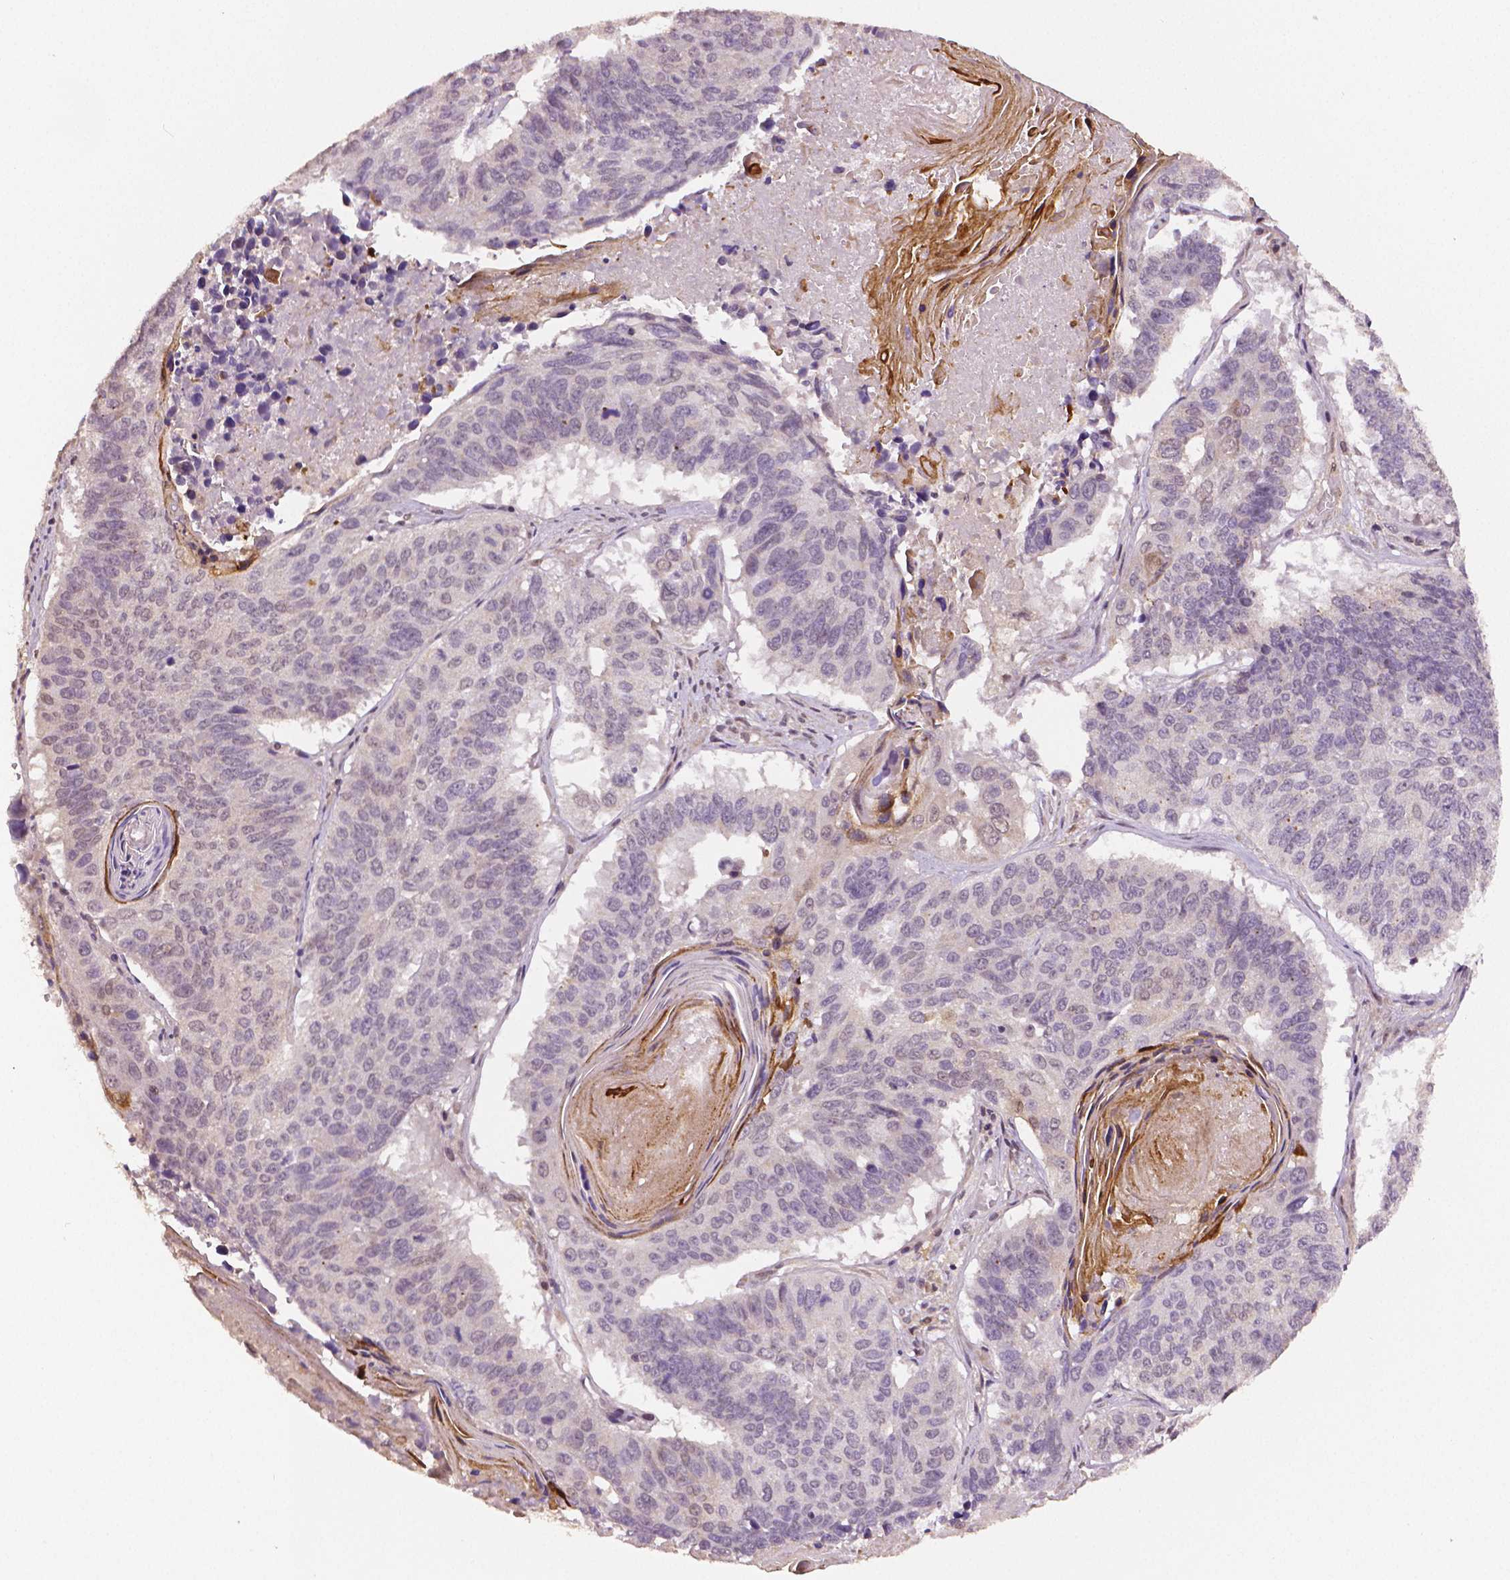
{"staining": {"intensity": "negative", "quantity": "none", "location": "none"}, "tissue": "lung cancer", "cell_type": "Tumor cells", "image_type": "cancer", "snomed": [{"axis": "morphology", "description": "Squamous cell carcinoma, NOS"}, {"axis": "topography", "description": "Lung"}], "caption": "Tumor cells are negative for brown protein staining in squamous cell carcinoma (lung).", "gene": "STAT3", "patient": {"sex": "male", "age": 73}}